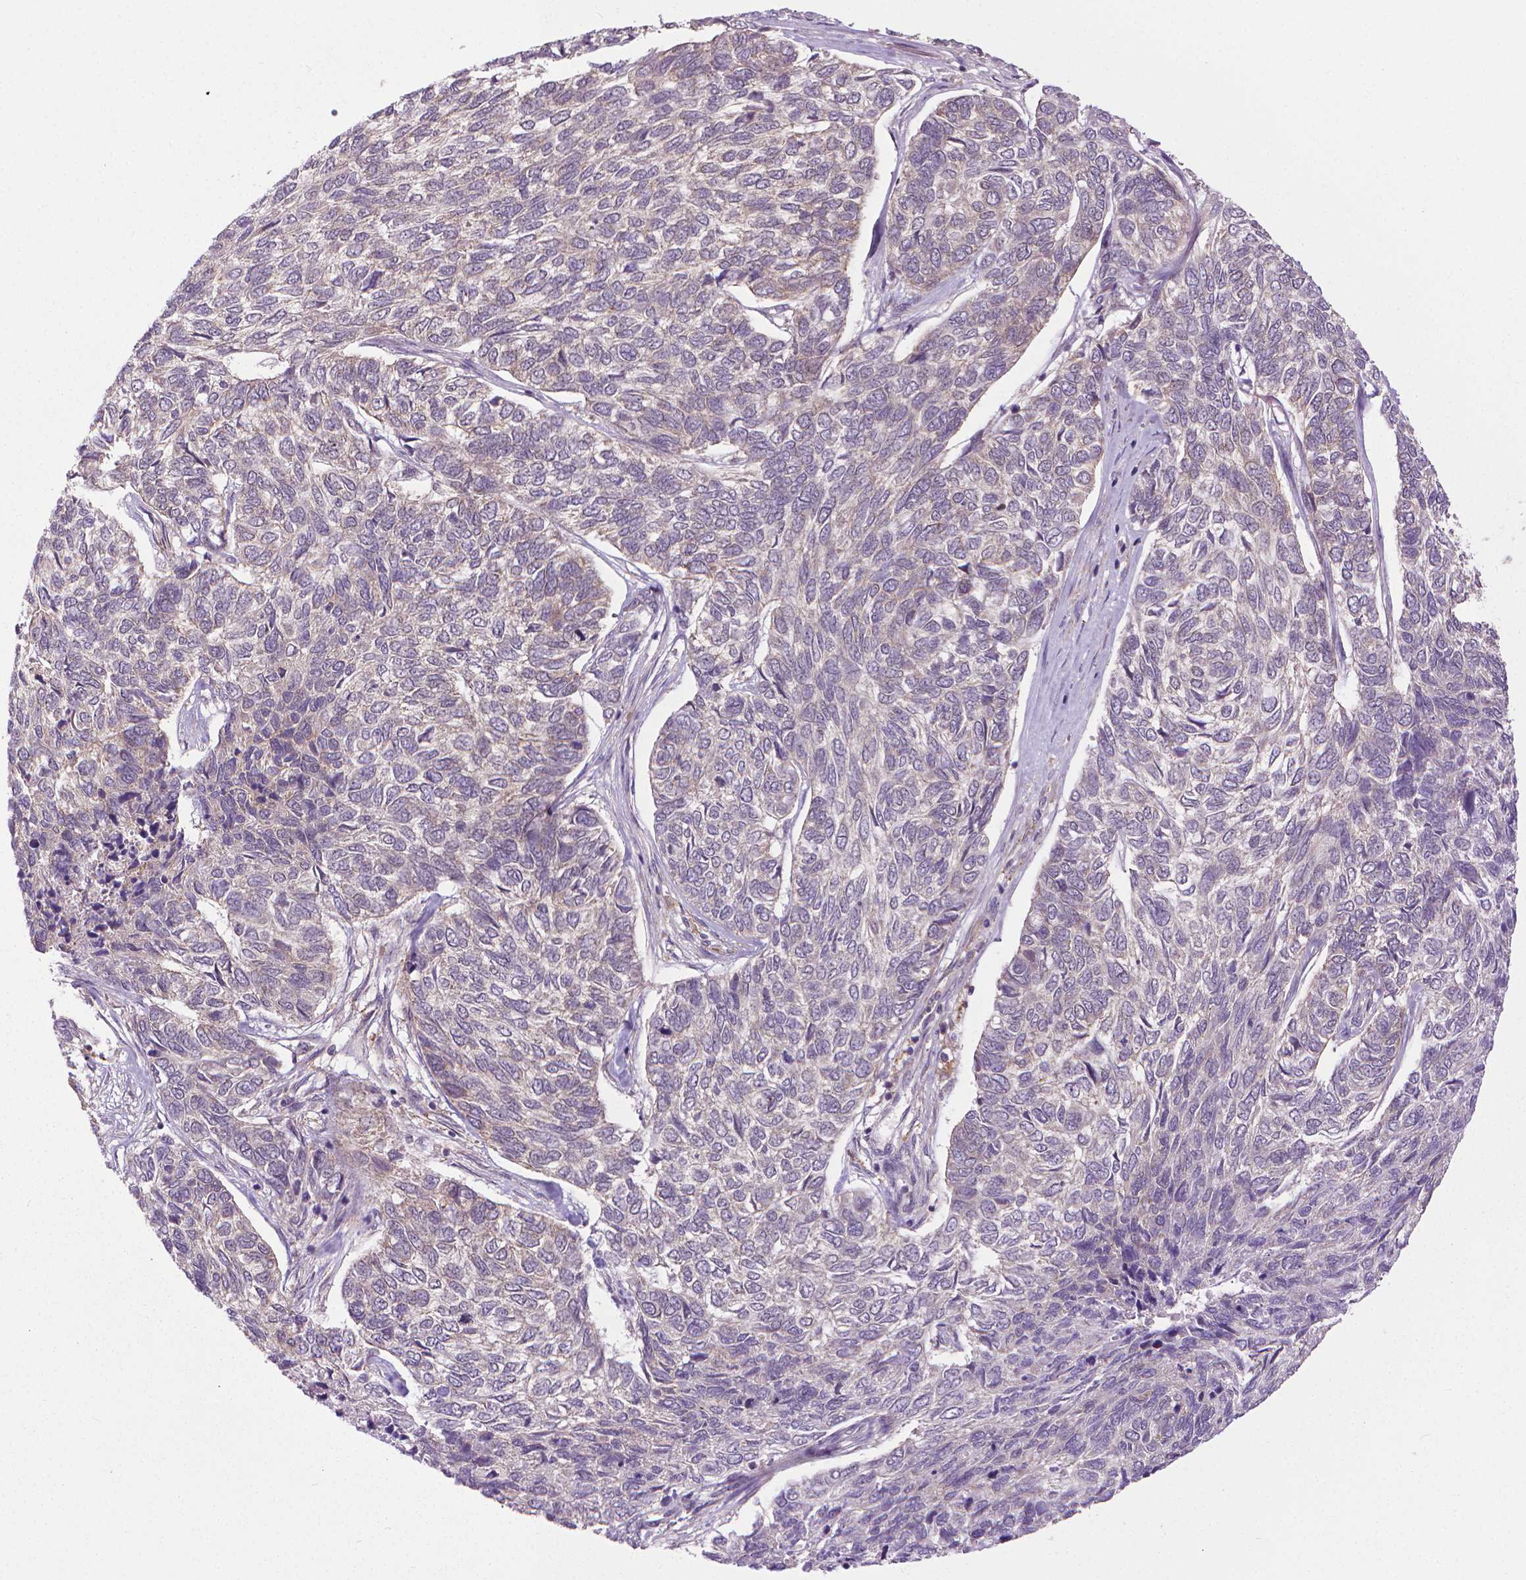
{"staining": {"intensity": "weak", "quantity": "25%-75%", "location": "cytoplasmic/membranous"}, "tissue": "skin cancer", "cell_type": "Tumor cells", "image_type": "cancer", "snomed": [{"axis": "morphology", "description": "Basal cell carcinoma"}, {"axis": "topography", "description": "Skin"}], "caption": "Tumor cells reveal low levels of weak cytoplasmic/membranous positivity in approximately 25%-75% of cells in skin cancer (basal cell carcinoma). (DAB IHC with brightfield microscopy, high magnification).", "gene": "PRAG1", "patient": {"sex": "female", "age": 65}}